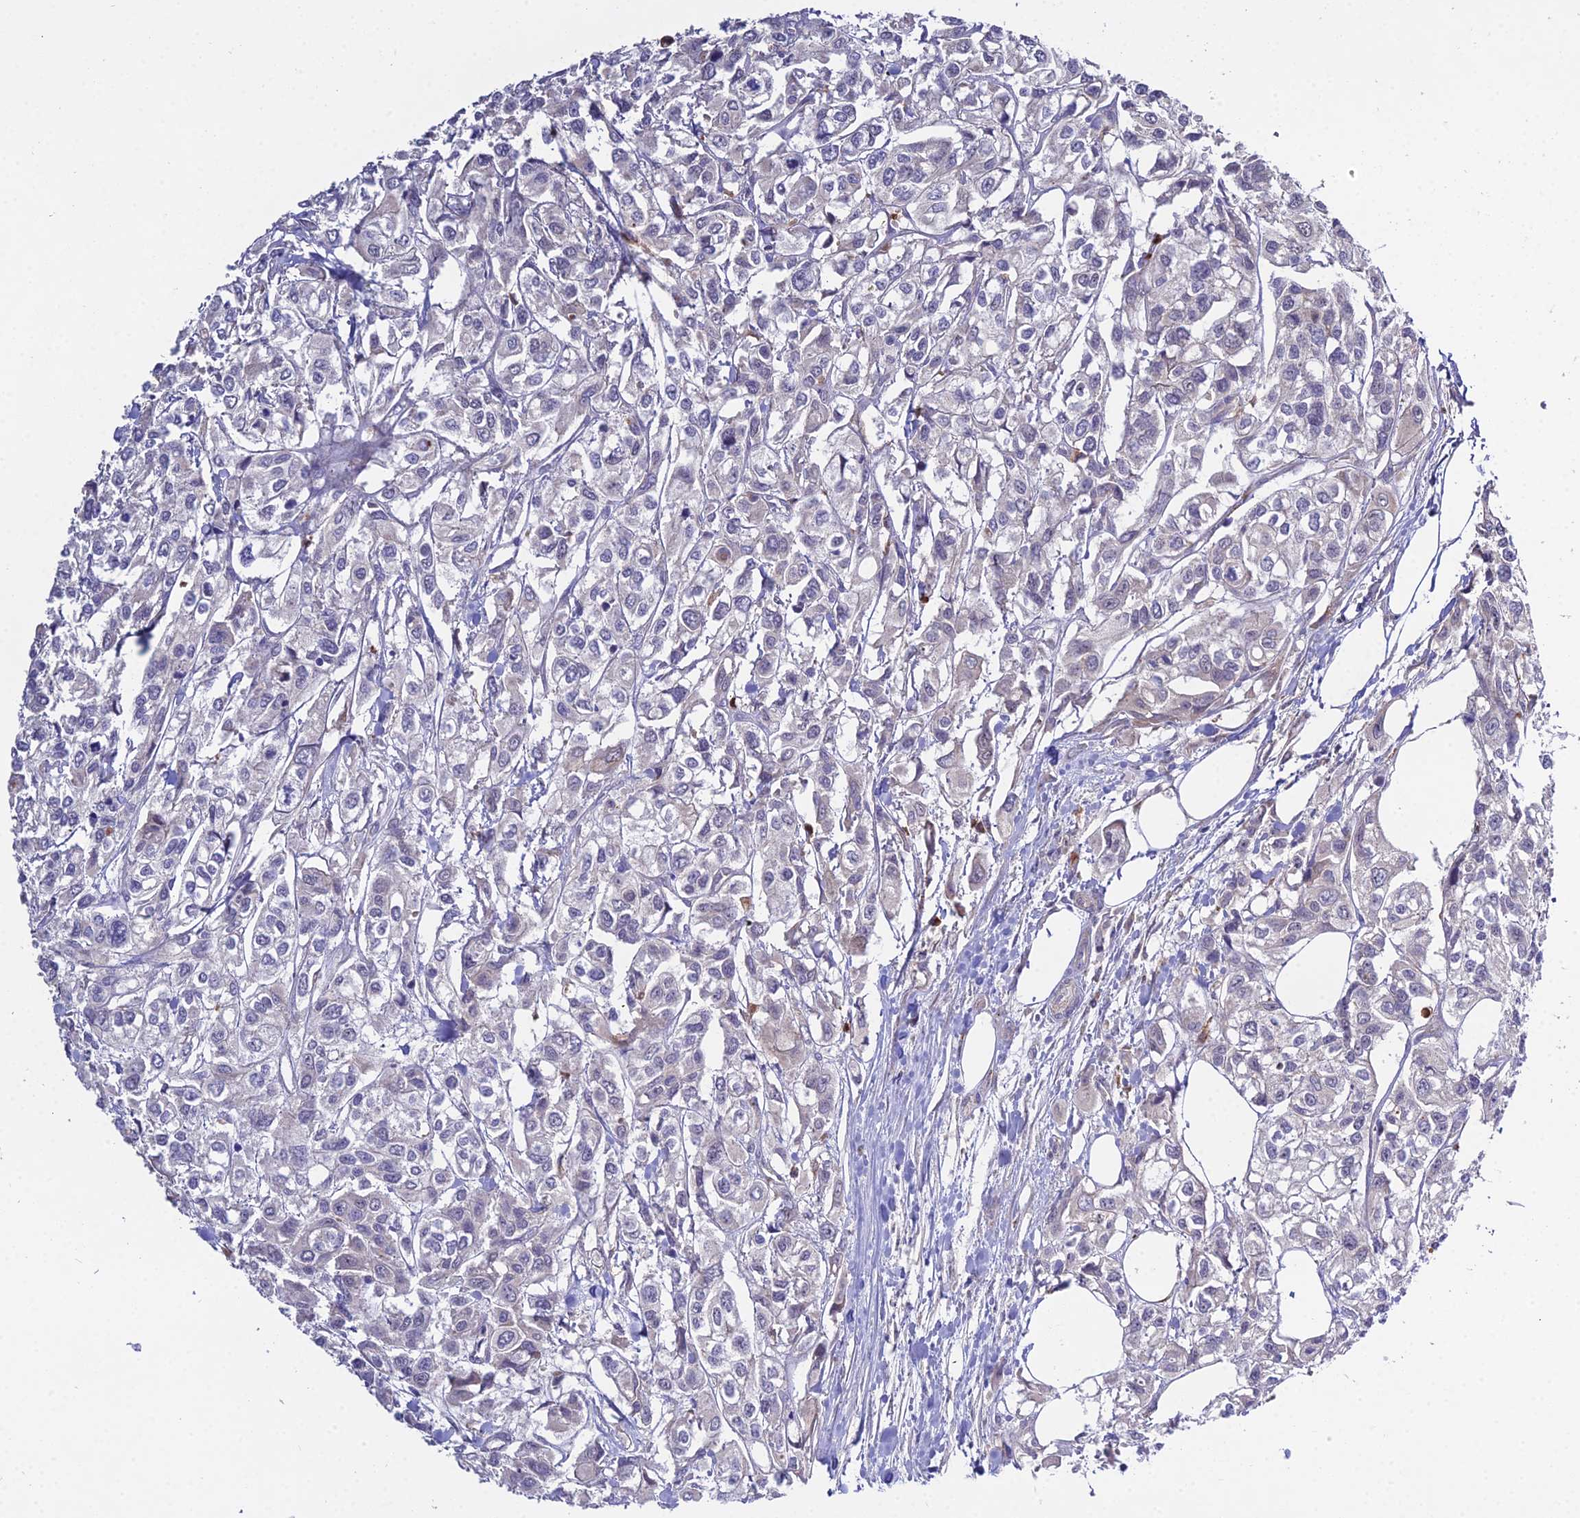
{"staining": {"intensity": "negative", "quantity": "none", "location": "none"}, "tissue": "urothelial cancer", "cell_type": "Tumor cells", "image_type": "cancer", "snomed": [{"axis": "morphology", "description": "Urothelial carcinoma, High grade"}, {"axis": "topography", "description": "Urinary bladder"}], "caption": "High magnification brightfield microscopy of urothelial carcinoma (high-grade) stained with DAB (3,3'-diaminobenzidine) (brown) and counterstained with hematoxylin (blue): tumor cells show no significant expression.", "gene": "EID2", "patient": {"sex": "male", "age": 67}}